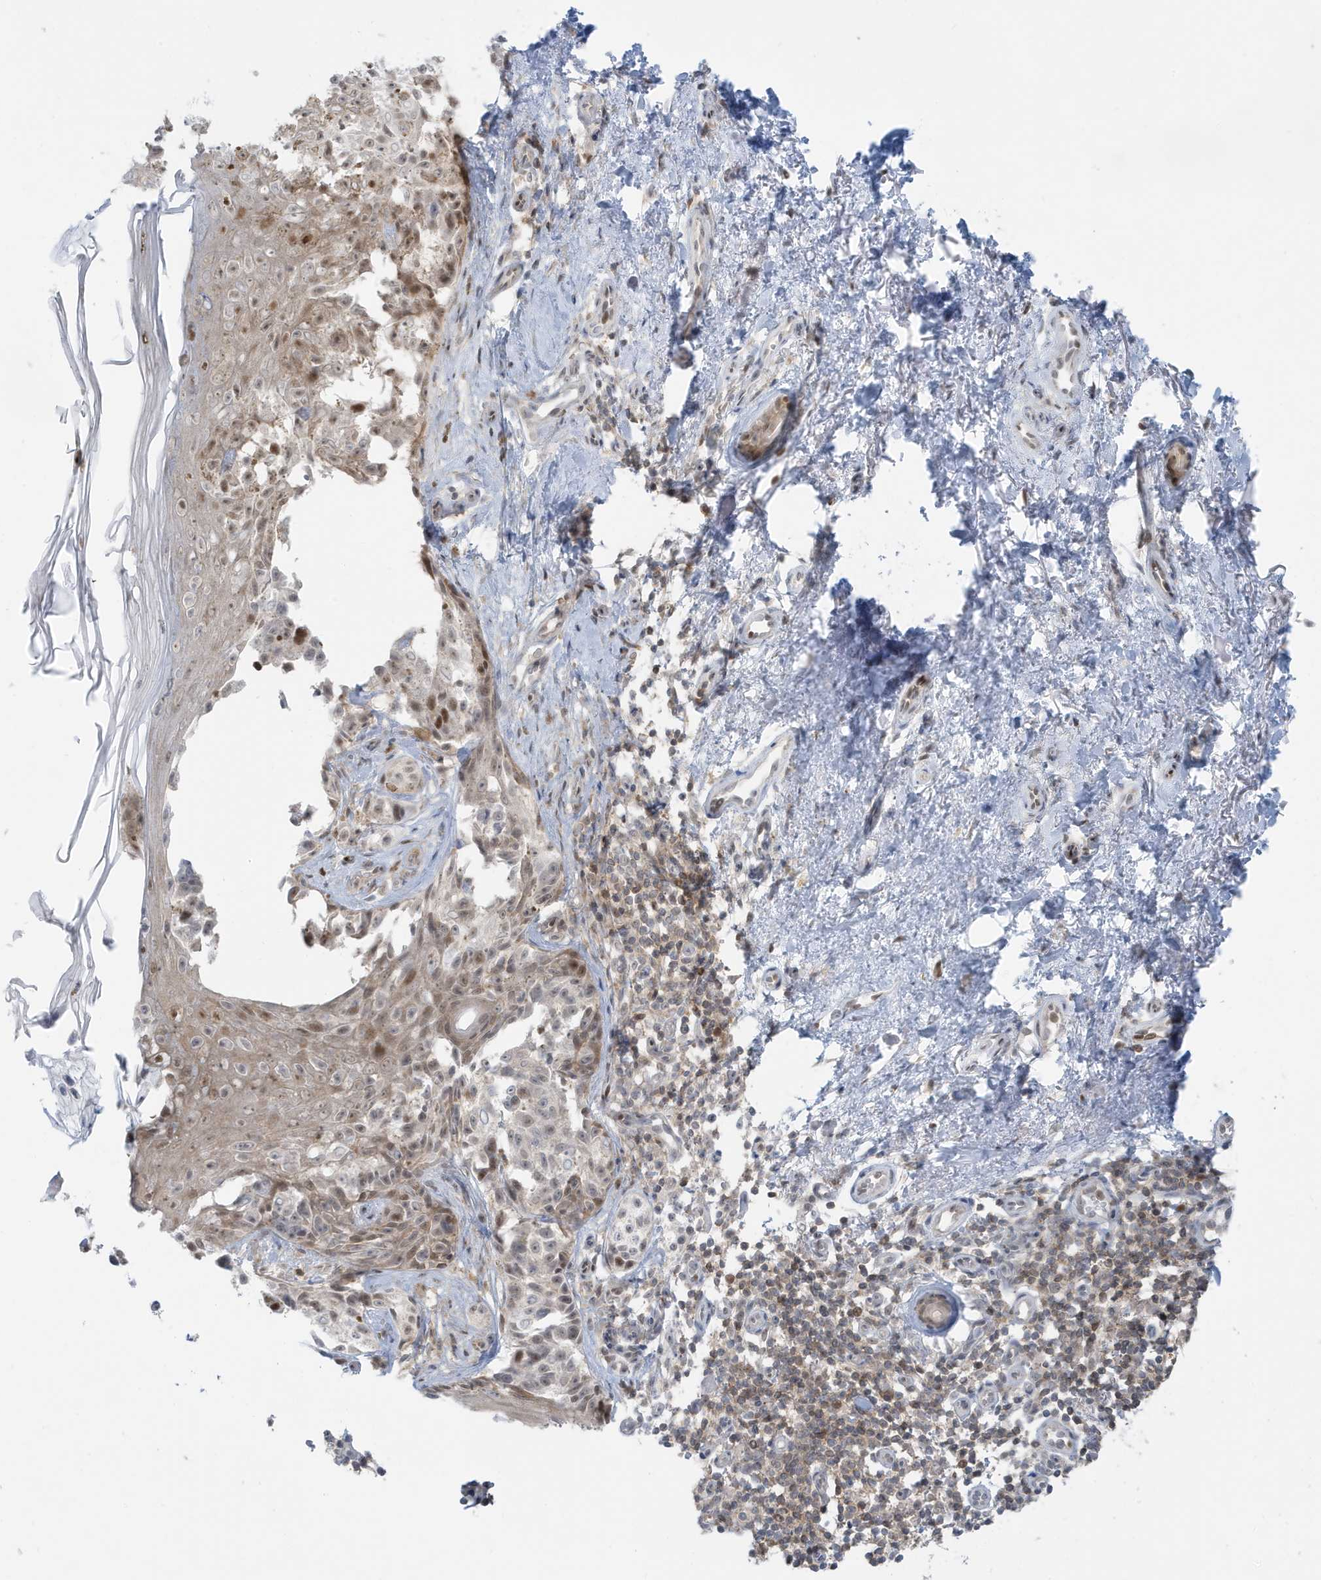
{"staining": {"intensity": "negative", "quantity": "none", "location": "none"}, "tissue": "melanoma", "cell_type": "Tumor cells", "image_type": "cancer", "snomed": [{"axis": "morphology", "description": "Malignant melanoma, NOS"}, {"axis": "topography", "description": "Skin"}], "caption": "DAB immunohistochemical staining of human malignant melanoma exhibits no significant expression in tumor cells. The staining was performed using DAB (3,3'-diaminobenzidine) to visualize the protein expression in brown, while the nuclei were stained in blue with hematoxylin (Magnification: 20x).", "gene": "OGA", "patient": {"sex": "female", "age": 50}}